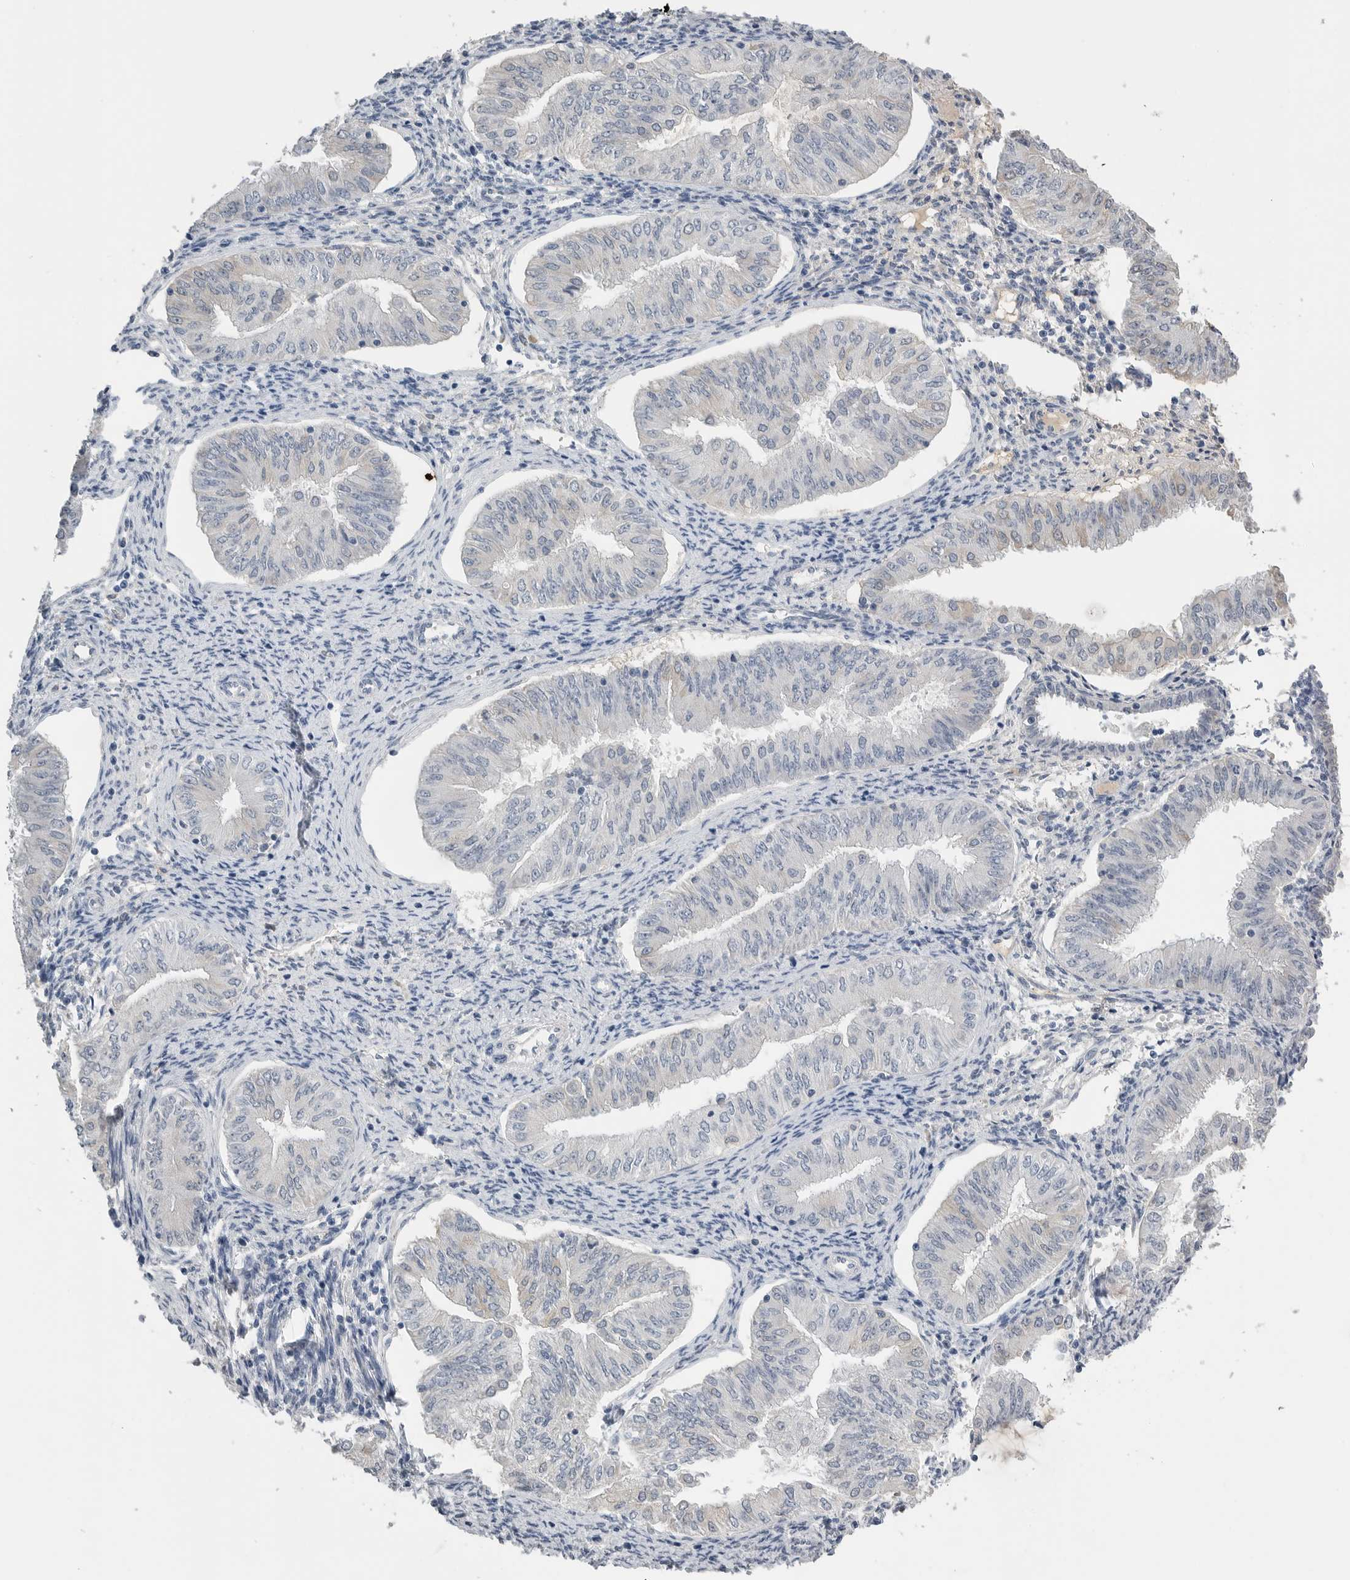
{"staining": {"intensity": "negative", "quantity": "none", "location": "none"}, "tissue": "endometrial cancer", "cell_type": "Tumor cells", "image_type": "cancer", "snomed": [{"axis": "morphology", "description": "Normal tissue, NOS"}, {"axis": "morphology", "description": "Adenocarcinoma, NOS"}, {"axis": "topography", "description": "Endometrium"}], "caption": "IHC histopathology image of neoplastic tissue: endometrial cancer (adenocarcinoma) stained with DAB reveals no significant protein expression in tumor cells.", "gene": "FABP6", "patient": {"sex": "female", "age": 53}}